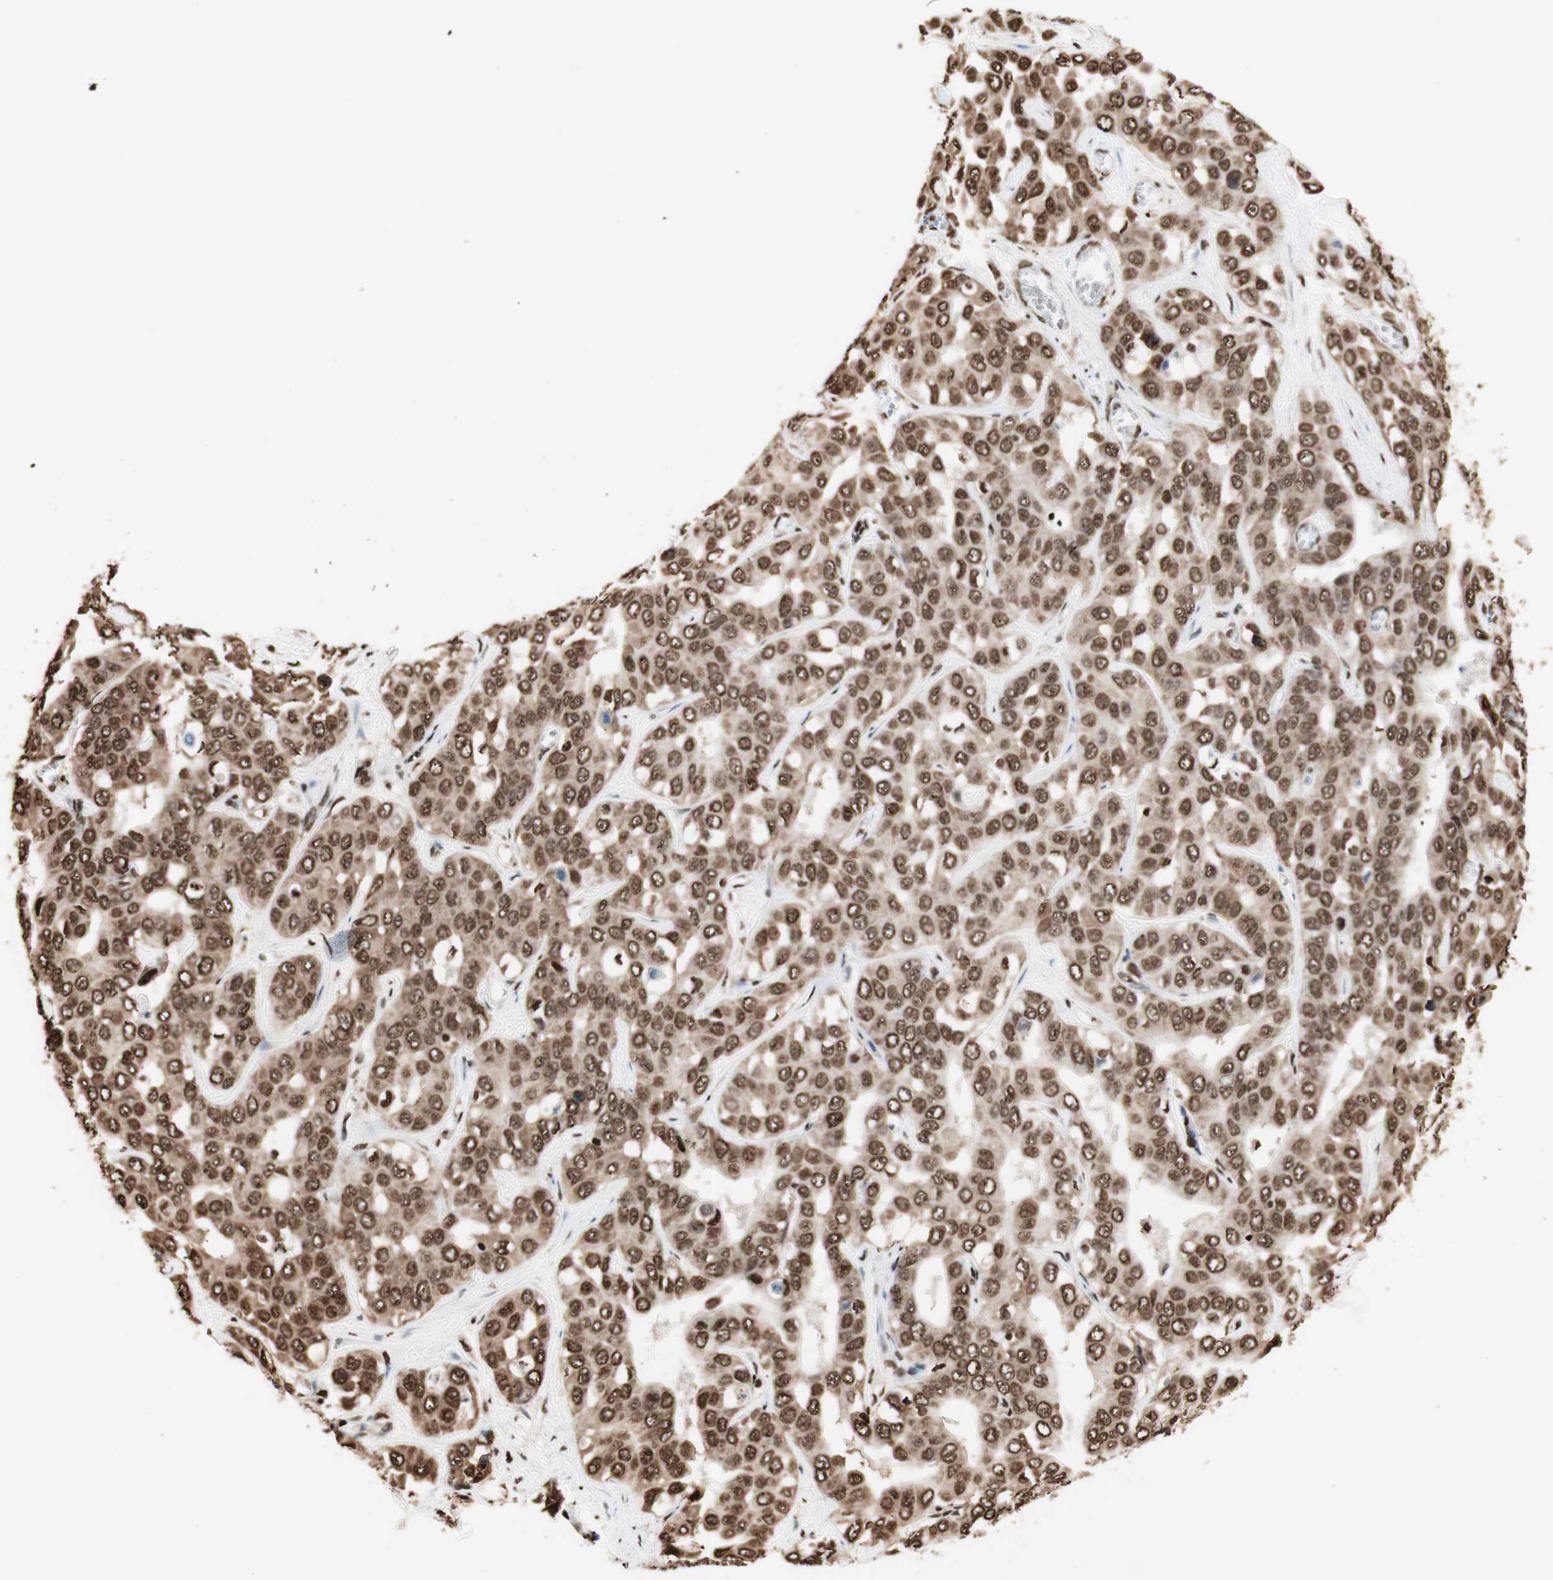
{"staining": {"intensity": "strong", "quantity": ">75%", "location": "cytoplasmic/membranous,nuclear"}, "tissue": "liver cancer", "cell_type": "Tumor cells", "image_type": "cancer", "snomed": [{"axis": "morphology", "description": "Cholangiocarcinoma"}, {"axis": "topography", "description": "Liver"}], "caption": "A brown stain highlights strong cytoplasmic/membranous and nuclear positivity of a protein in liver cancer (cholangiocarcinoma) tumor cells.", "gene": "HNRNPA2B1", "patient": {"sex": "female", "age": 52}}